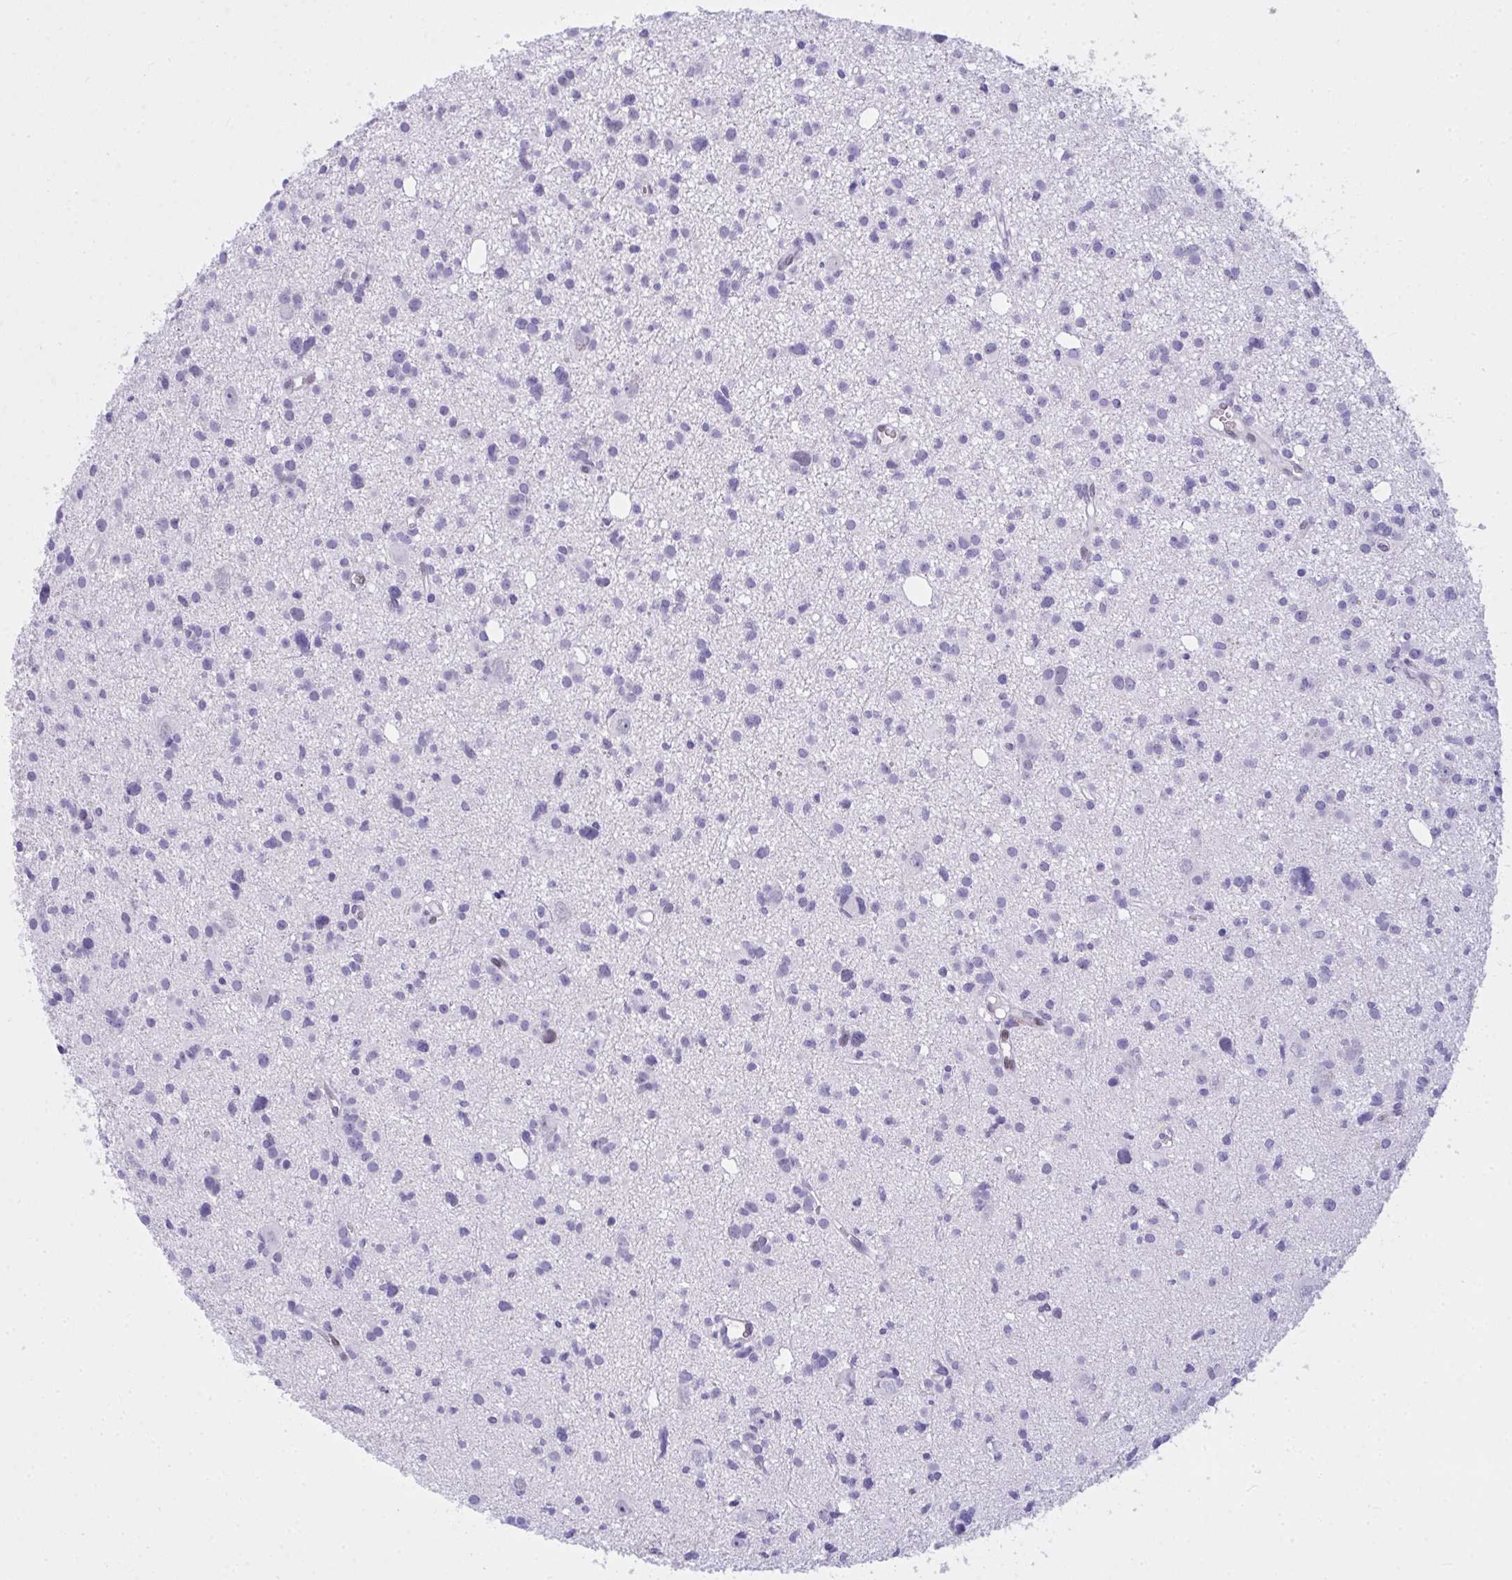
{"staining": {"intensity": "negative", "quantity": "none", "location": "none"}, "tissue": "glioma", "cell_type": "Tumor cells", "image_type": "cancer", "snomed": [{"axis": "morphology", "description": "Glioma, malignant, High grade"}, {"axis": "topography", "description": "Brain"}], "caption": "This is an immunohistochemistry photomicrograph of malignant glioma (high-grade). There is no expression in tumor cells.", "gene": "TEAD4", "patient": {"sex": "male", "age": 23}}